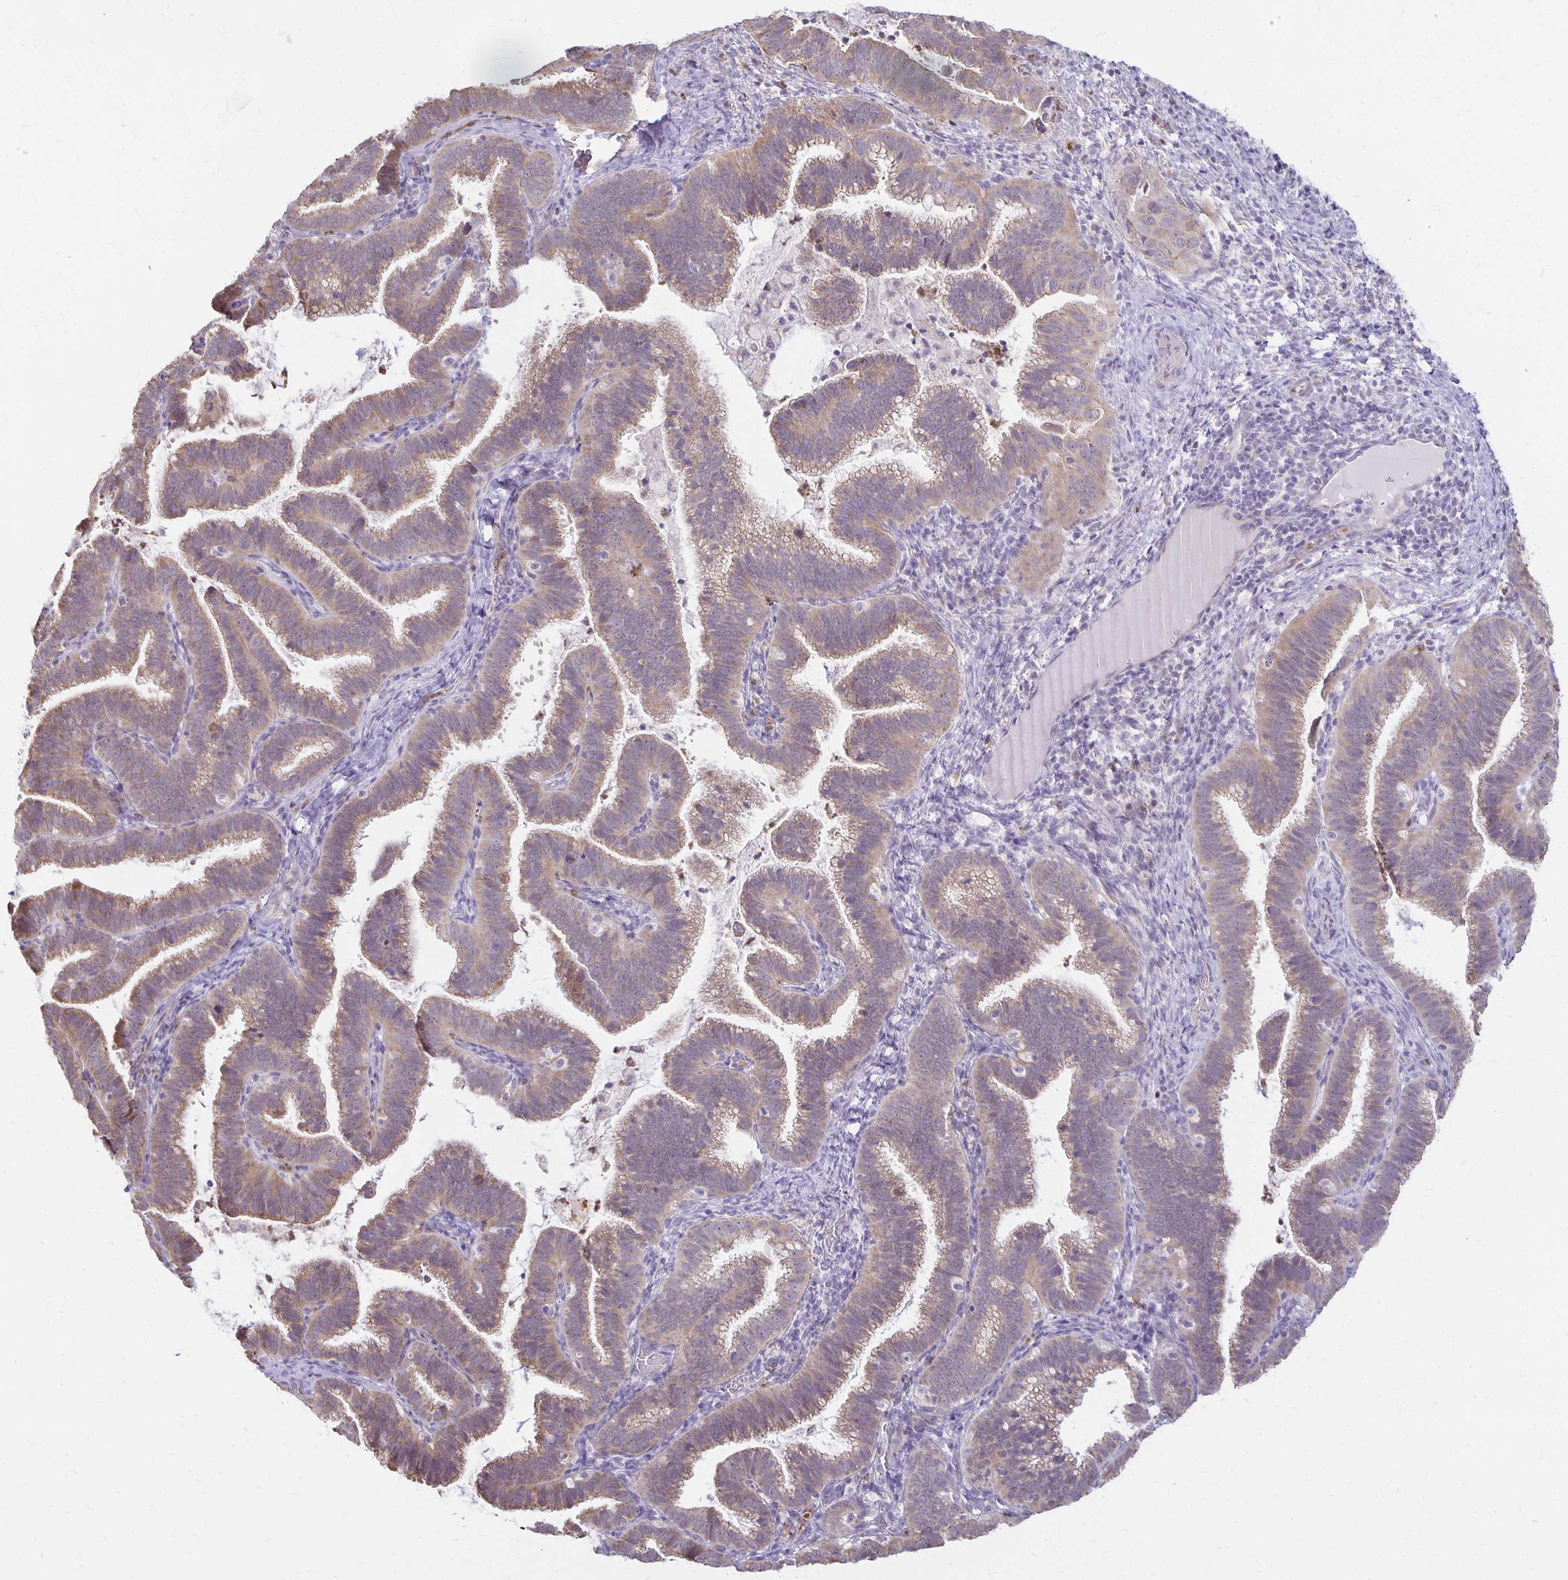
{"staining": {"intensity": "moderate", "quantity": ">75%", "location": "cytoplasmic/membranous"}, "tissue": "cervical cancer", "cell_type": "Tumor cells", "image_type": "cancer", "snomed": [{"axis": "morphology", "description": "Adenocarcinoma, NOS"}, {"axis": "topography", "description": "Cervix"}], "caption": "Protein expression analysis of human cervical cancer (adenocarcinoma) reveals moderate cytoplasmic/membranous staining in about >75% of tumor cells.", "gene": "FN3K", "patient": {"sex": "female", "age": 61}}